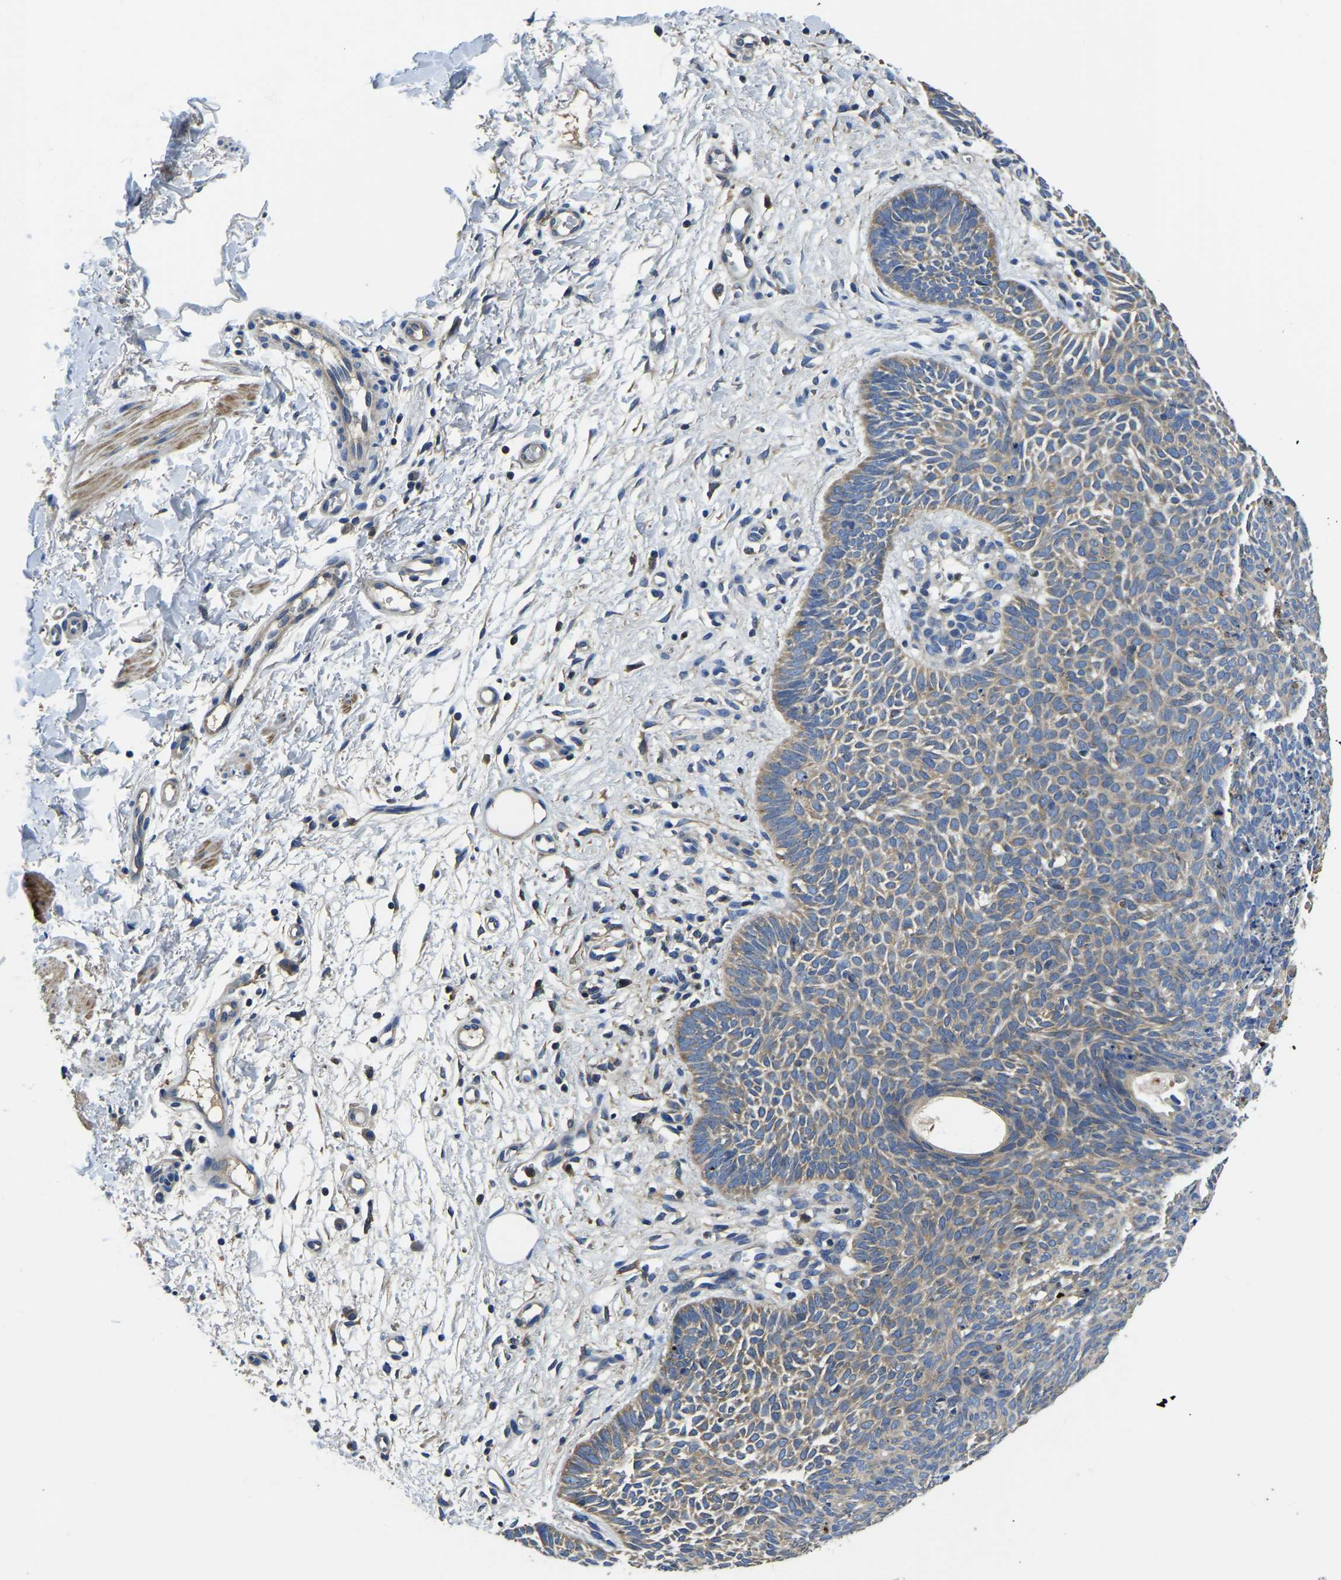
{"staining": {"intensity": "weak", "quantity": ">75%", "location": "cytoplasmic/membranous"}, "tissue": "skin cancer", "cell_type": "Tumor cells", "image_type": "cancer", "snomed": [{"axis": "morphology", "description": "Basal cell carcinoma"}, {"axis": "topography", "description": "Skin"}], "caption": "This histopathology image reveals basal cell carcinoma (skin) stained with immunohistochemistry to label a protein in brown. The cytoplasmic/membranous of tumor cells show weak positivity for the protein. Nuclei are counter-stained blue.", "gene": "STAT2", "patient": {"sex": "male", "age": 60}}